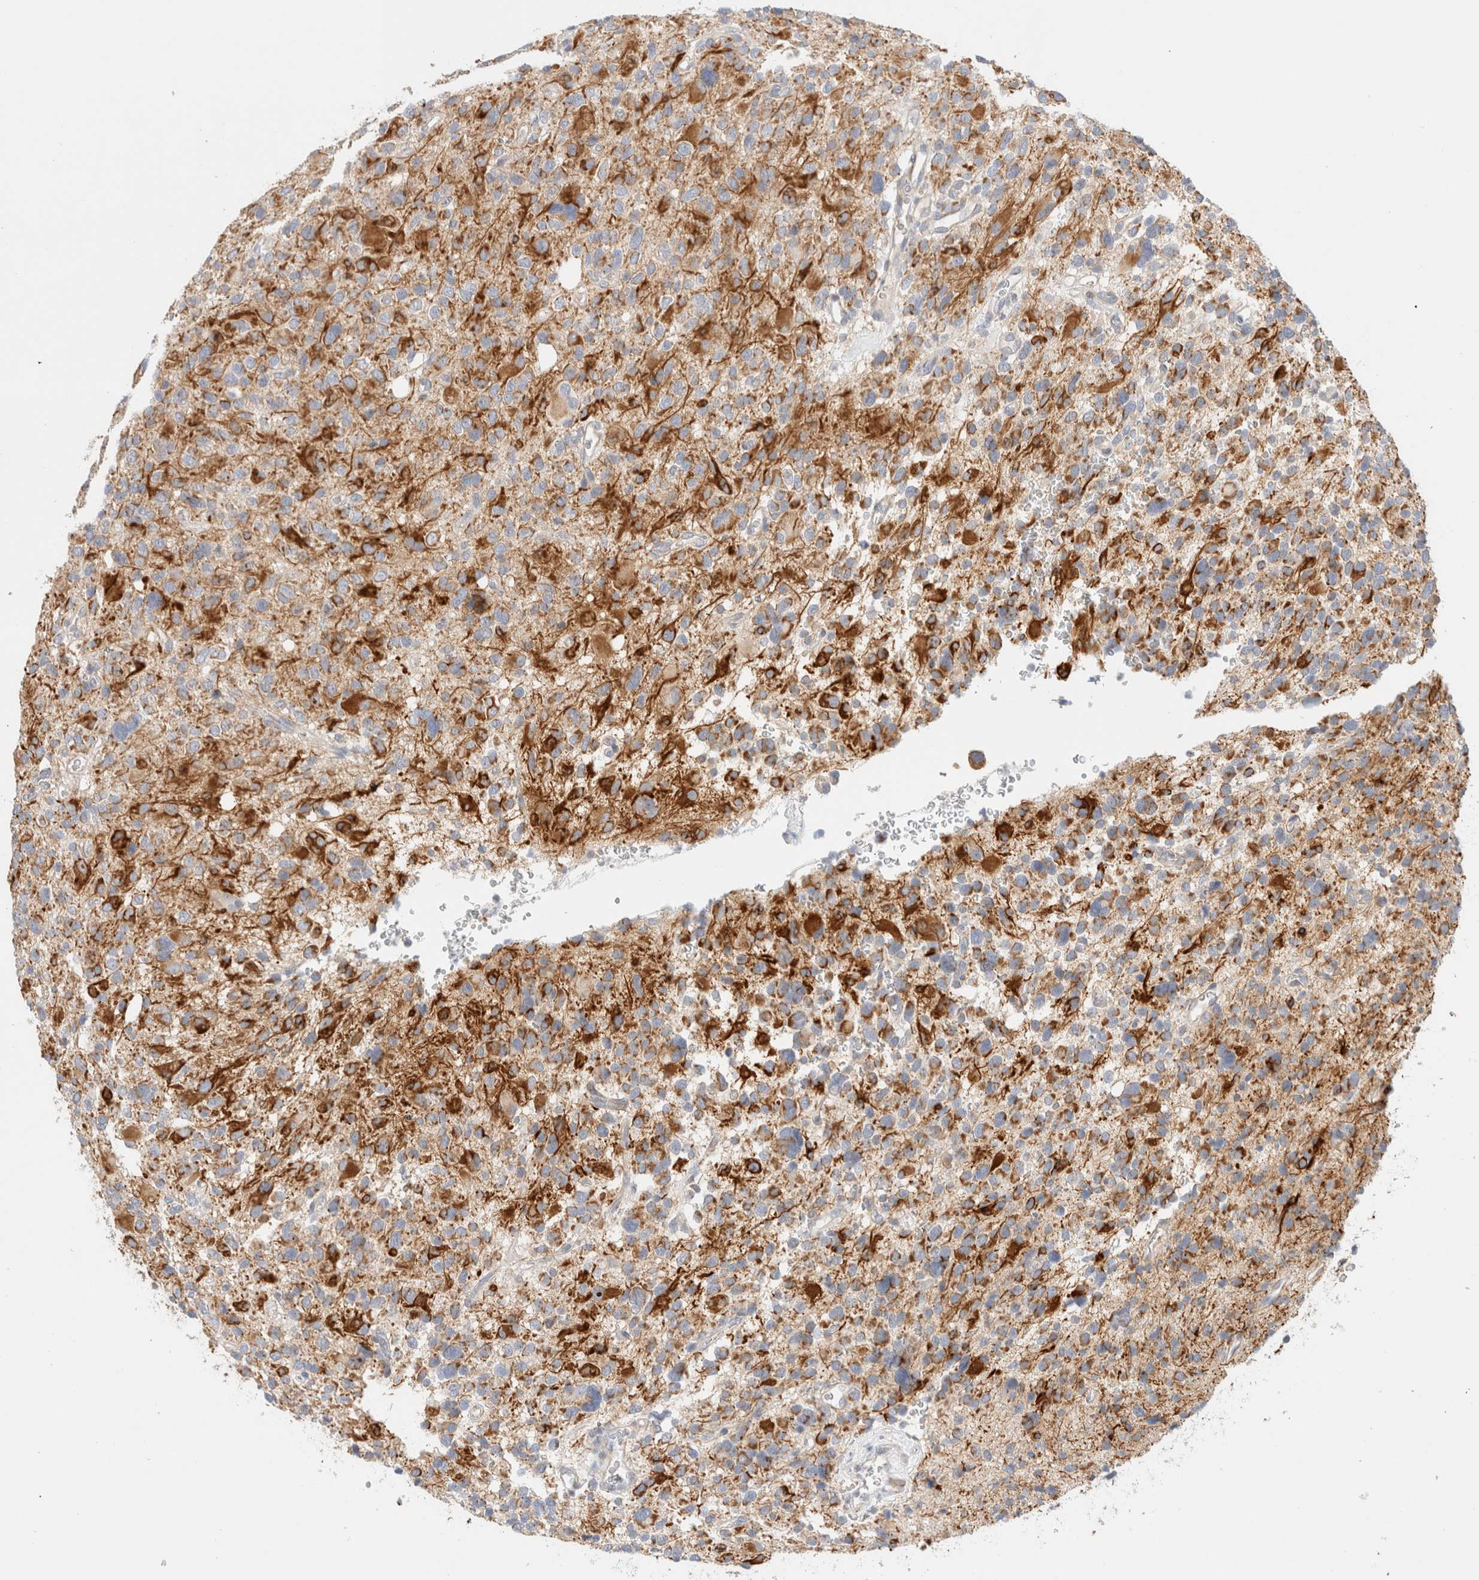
{"staining": {"intensity": "strong", "quantity": "25%-75%", "location": "cytoplasmic/membranous"}, "tissue": "glioma", "cell_type": "Tumor cells", "image_type": "cancer", "snomed": [{"axis": "morphology", "description": "Glioma, malignant, High grade"}, {"axis": "topography", "description": "Brain"}], "caption": "Protein positivity by immunohistochemistry (IHC) demonstrates strong cytoplasmic/membranous staining in about 25%-75% of tumor cells in glioma. (Brightfield microscopy of DAB IHC at high magnification).", "gene": "MRM3", "patient": {"sex": "male", "age": 48}}